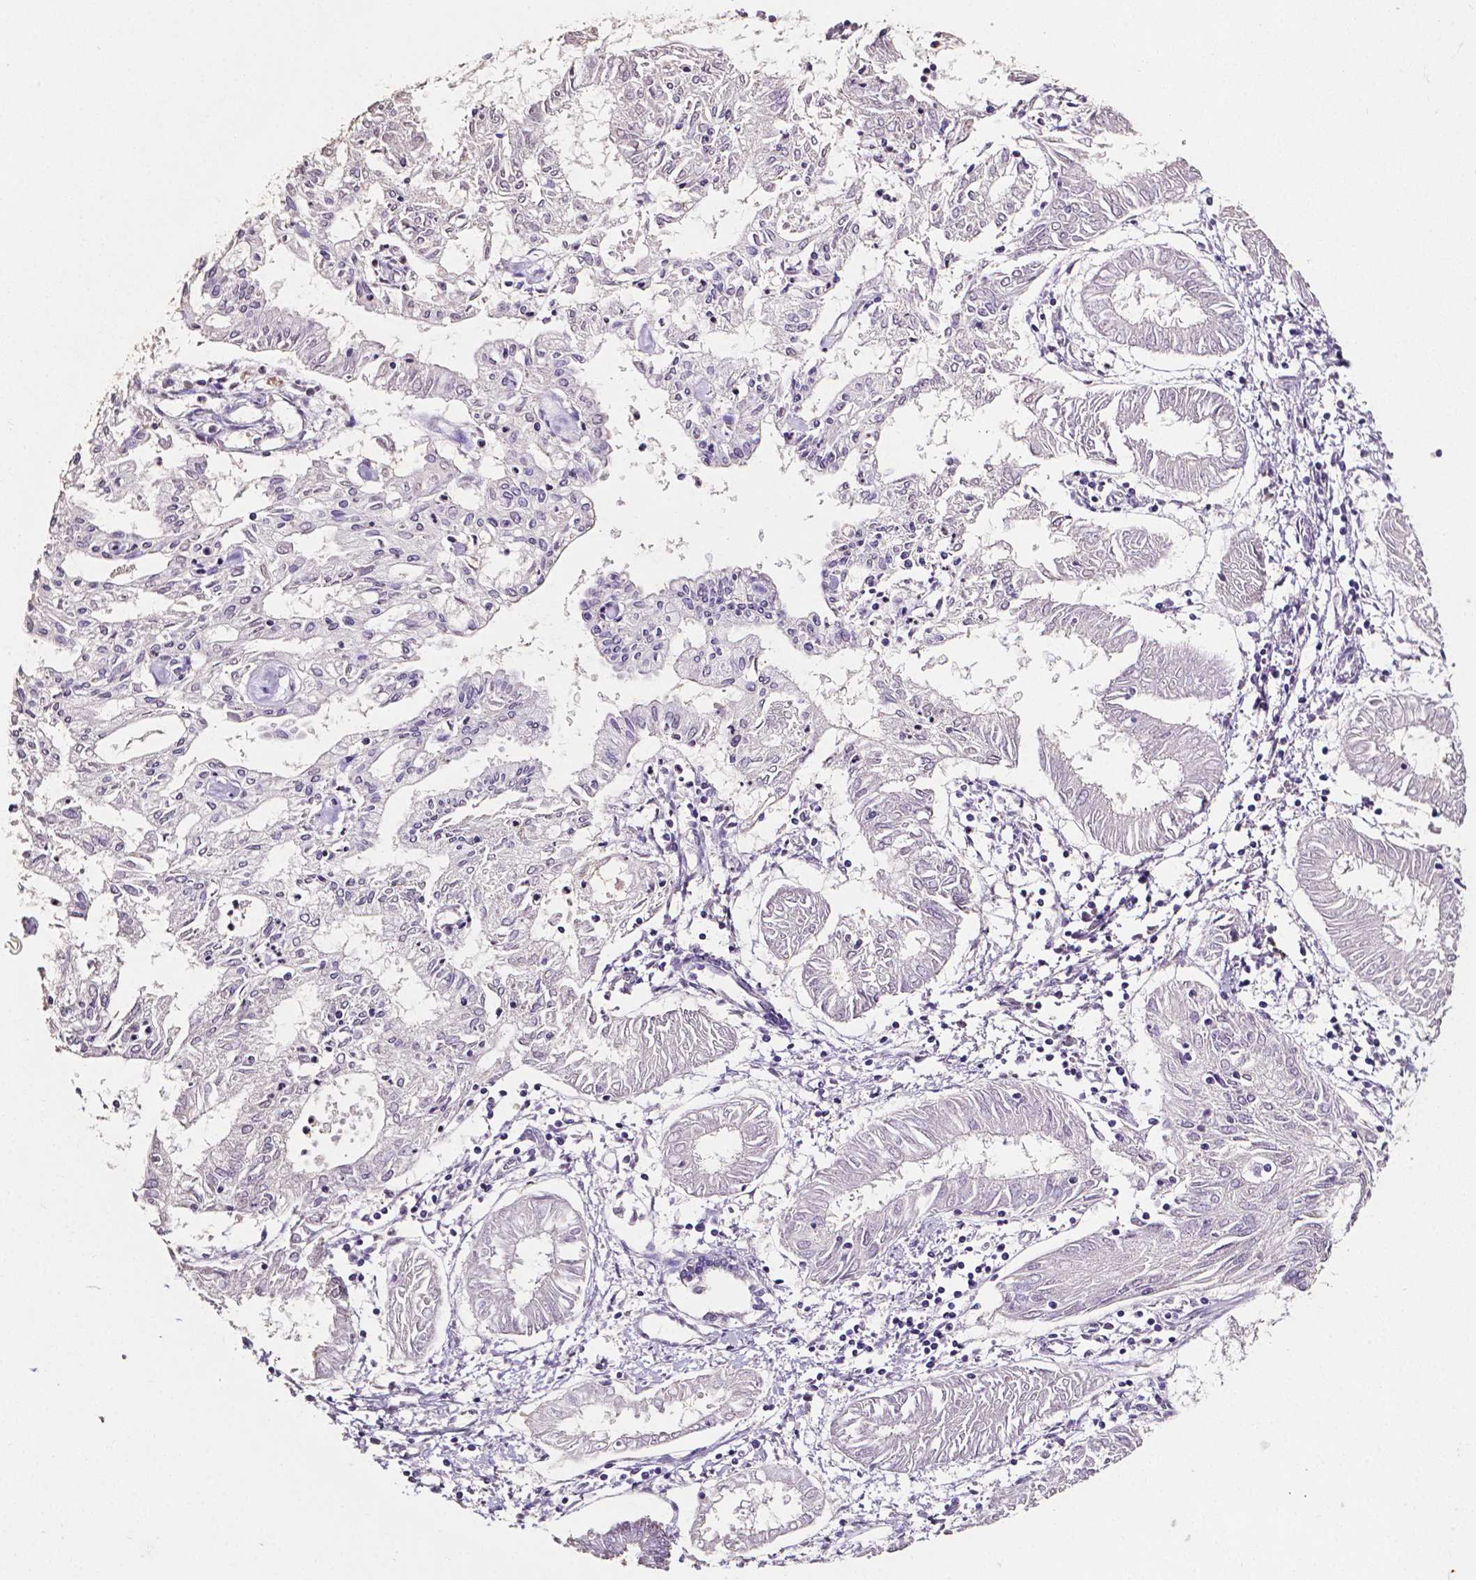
{"staining": {"intensity": "negative", "quantity": "none", "location": "none"}, "tissue": "endometrial cancer", "cell_type": "Tumor cells", "image_type": "cancer", "snomed": [{"axis": "morphology", "description": "Adenocarcinoma, NOS"}, {"axis": "topography", "description": "Endometrium"}], "caption": "IHC of human endometrial cancer (adenocarcinoma) reveals no expression in tumor cells.", "gene": "PSAT1", "patient": {"sex": "female", "age": 68}}